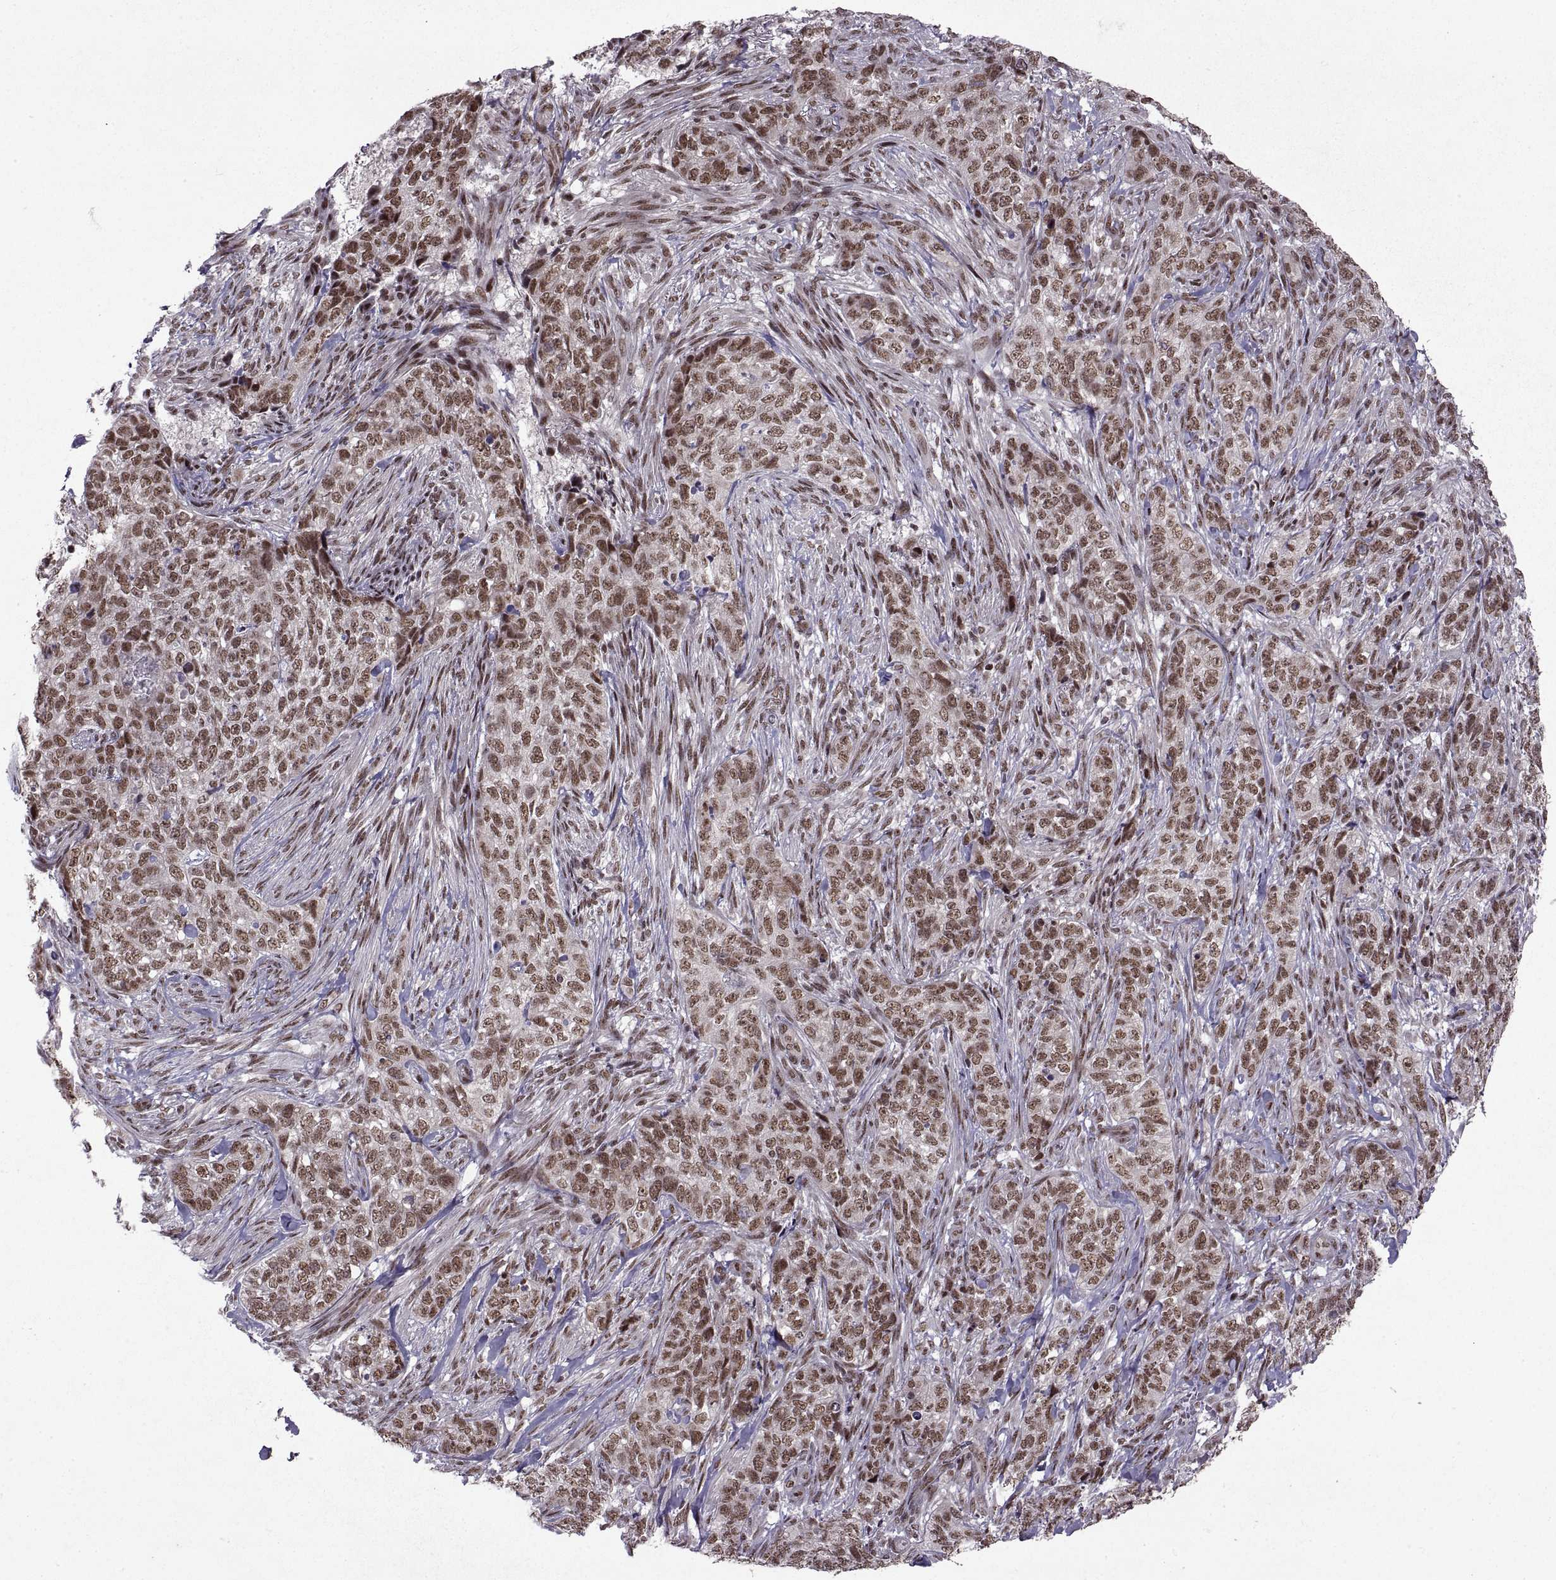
{"staining": {"intensity": "moderate", "quantity": ">75%", "location": "nuclear"}, "tissue": "skin cancer", "cell_type": "Tumor cells", "image_type": "cancer", "snomed": [{"axis": "morphology", "description": "Basal cell carcinoma"}, {"axis": "topography", "description": "Skin"}], "caption": "Skin basal cell carcinoma tissue exhibits moderate nuclear positivity in about >75% of tumor cells, visualized by immunohistochemistry.", "gene": "MT1E", "patient": {"sex": "female", "age": 69}}